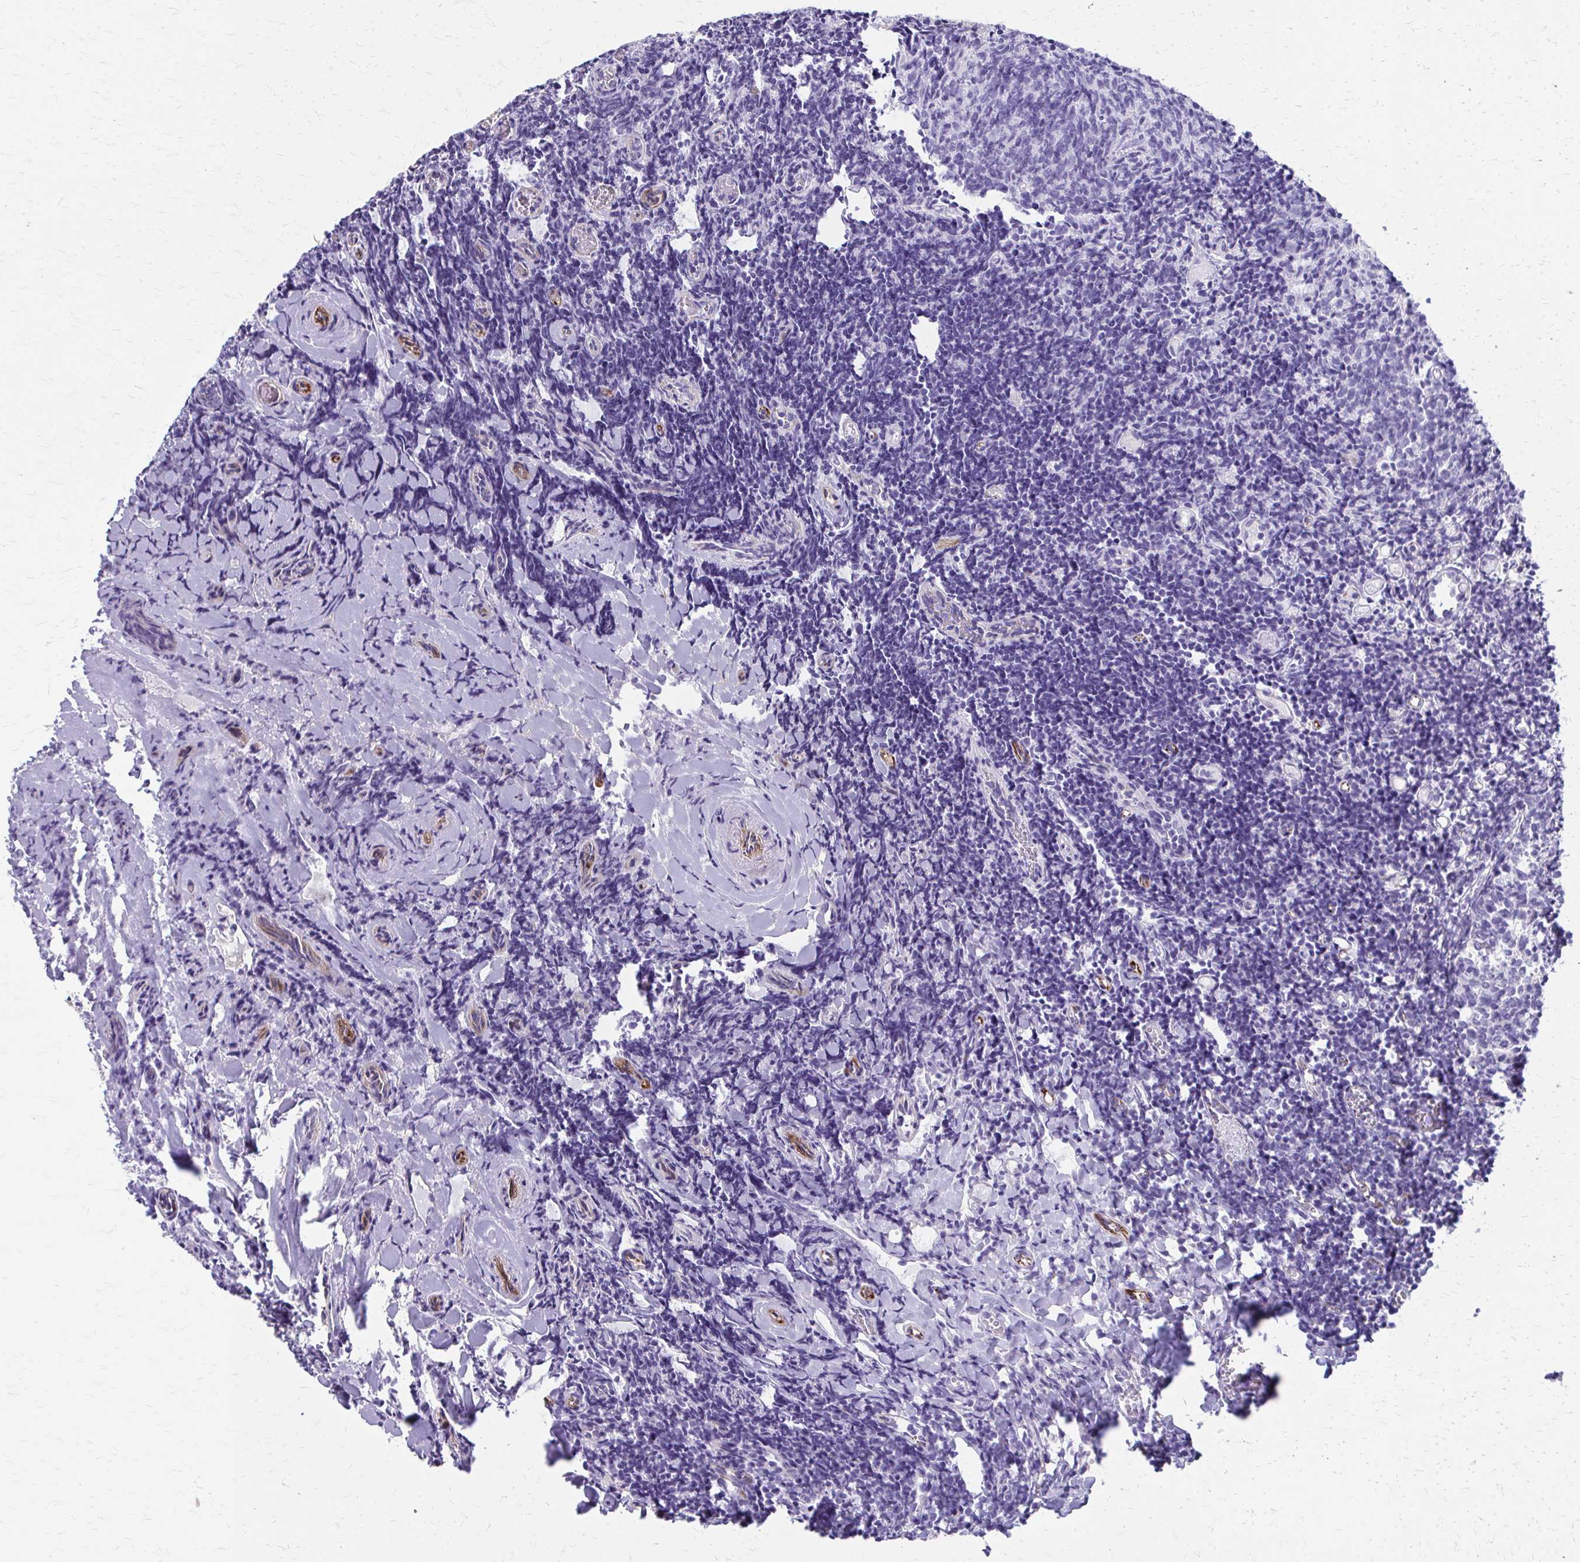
{"staining": {"intensity": "negative", "quantity": "none", "location": "none"}, "tissue": "tonsil", "cell_type": "Germinal center cells", "image_type": "normal", "snomed": [{"axis": "morphology", "description": "Normal tissue, NOS"}, {"axis": "topography", "description": "Tonsil"}], "caption": "Germinal center cells show no significant protein staining in normal tonsil. The staining is performed using DAB brown chromogen with nuclei counter-stained in using hematoxylin.", "gene": "TRIM6", "patient": {"sex": "female", "age": 10}}